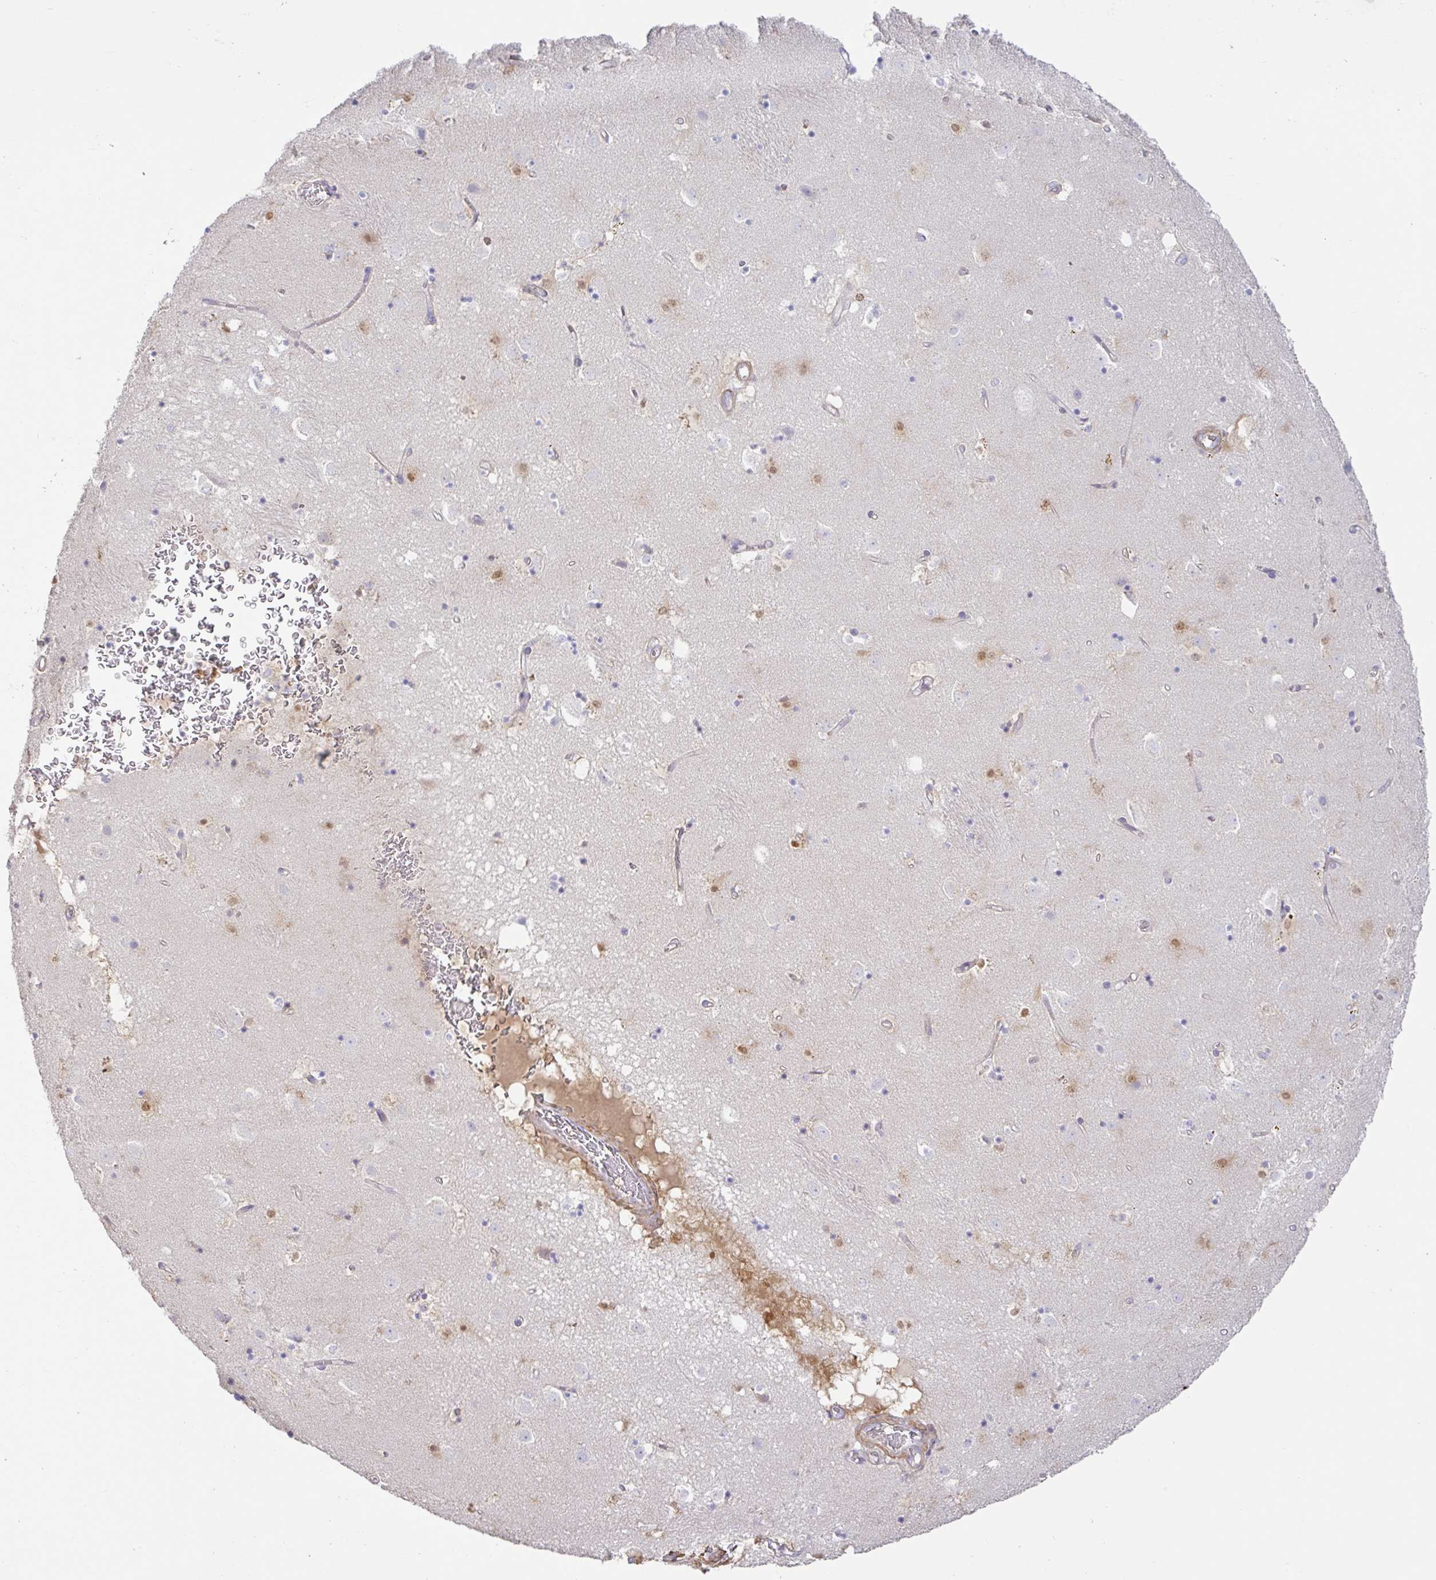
{"staining": {"intensity": "moderate", "quantity": "<25%", "location": "nuclear"}, "tissue": "caudate", "cell_type": "Glial cells", "image_type": "normal", "snomed": [{"axis": "morphology", "description": "Normal tissue, NOS"}, {"axis": "topography", "description": "Lateral ventricle wall"}], "caption": "A low amount of moderate nuclear staining is appreciated in about <25% of glial cells in unremarkable caudate.", "gene": "PYGM", "patient": {"sex": "male", "age": 58}}